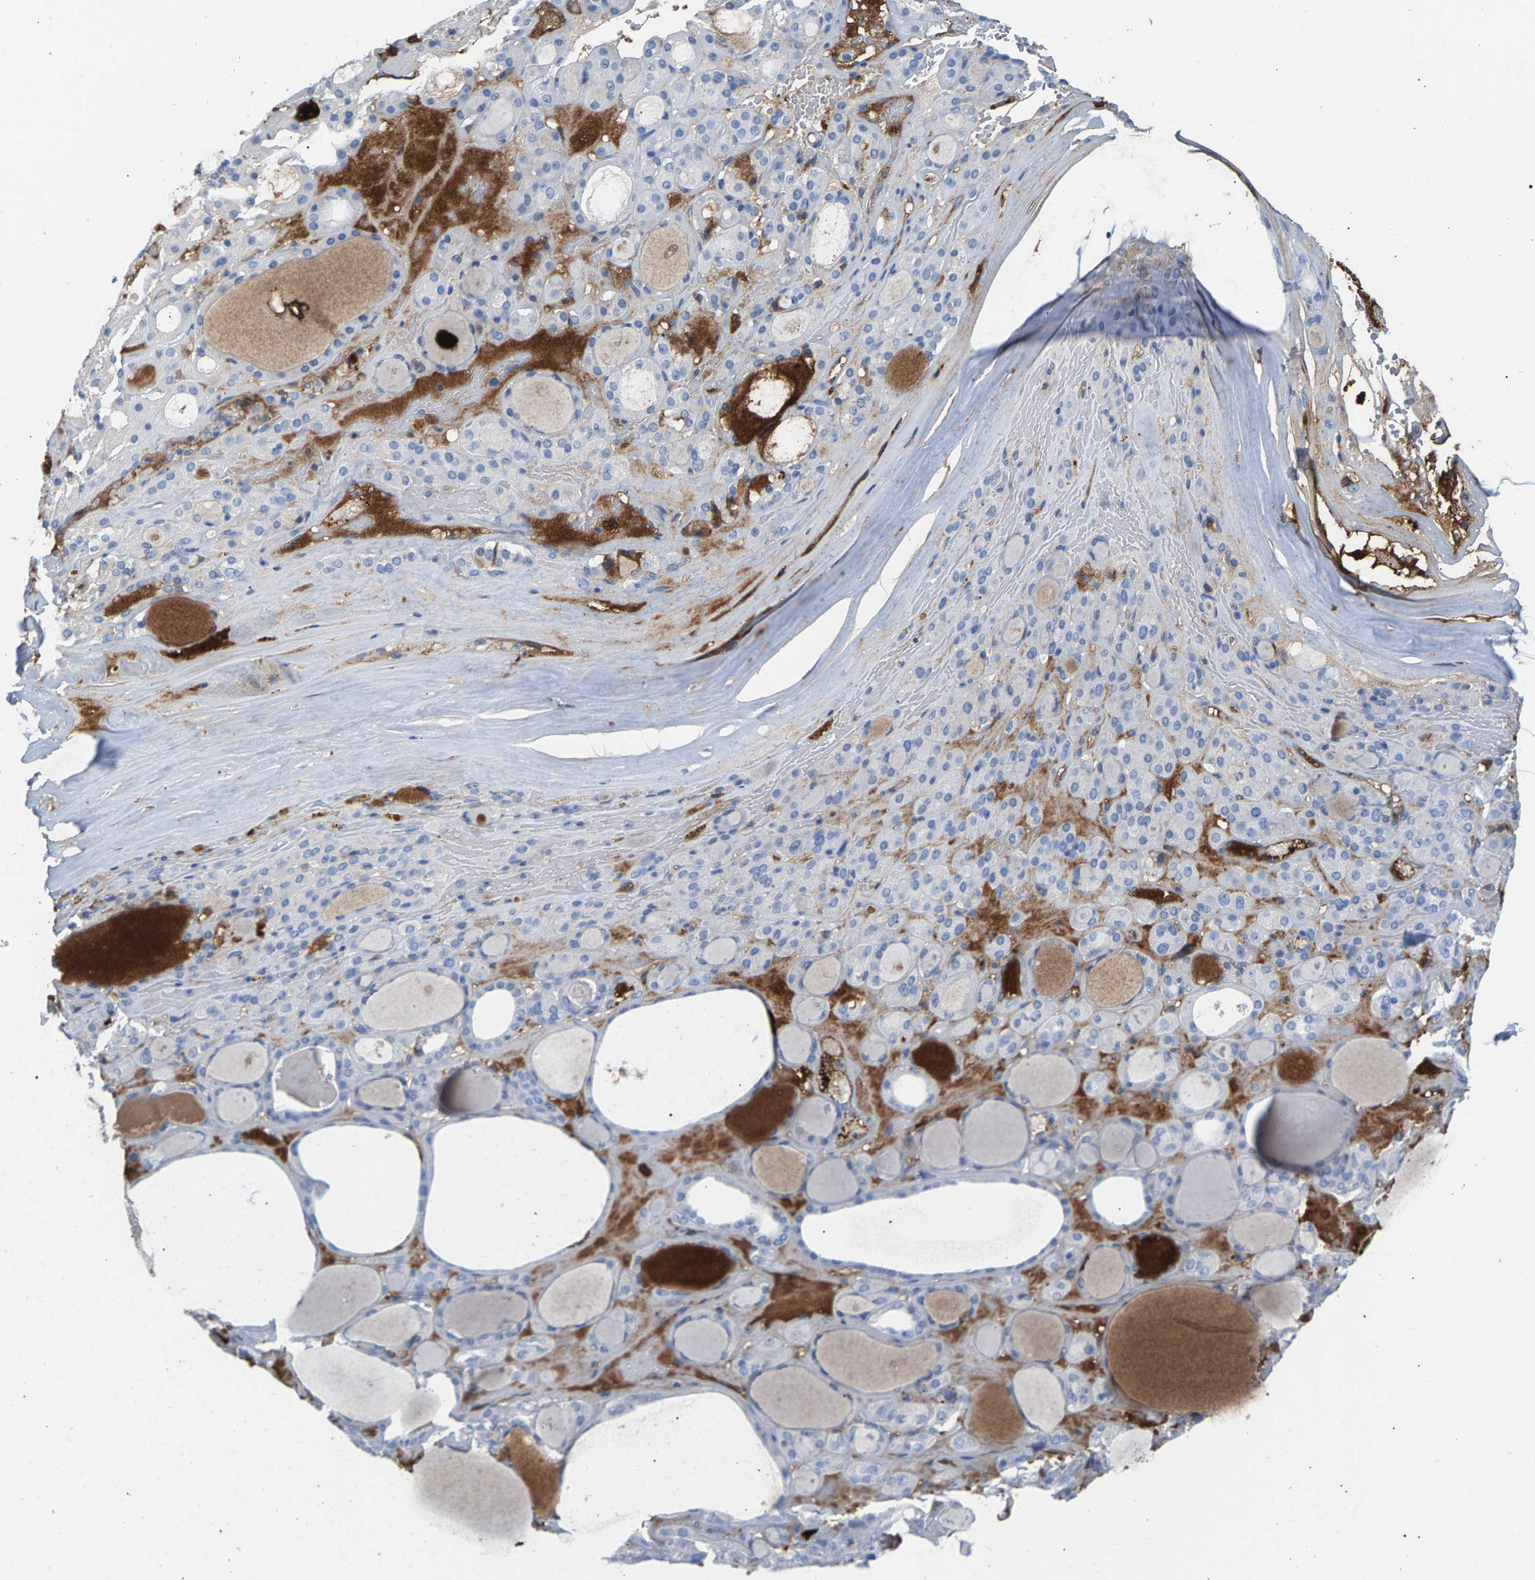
{"staining": {"intensity": "negative", "quantity": "none", "location": "none"}, "tissue": "thyroid gland", "cell_type": "Glandular cells", "image_type": "normal", "snomed": [{"axis": "morphology", "description": "Normal tissue, NOS"}, {"axis": "morphology", "description": "Carcinoma, NOS"}, {"axis": "topography", "description": "Thyroid gland"}], "caption": "The micrograph shows no significant positivity in glandular cells of thyroid gland.", "gene": "APOH", "patient": {"sex": "female", "age": 86}}